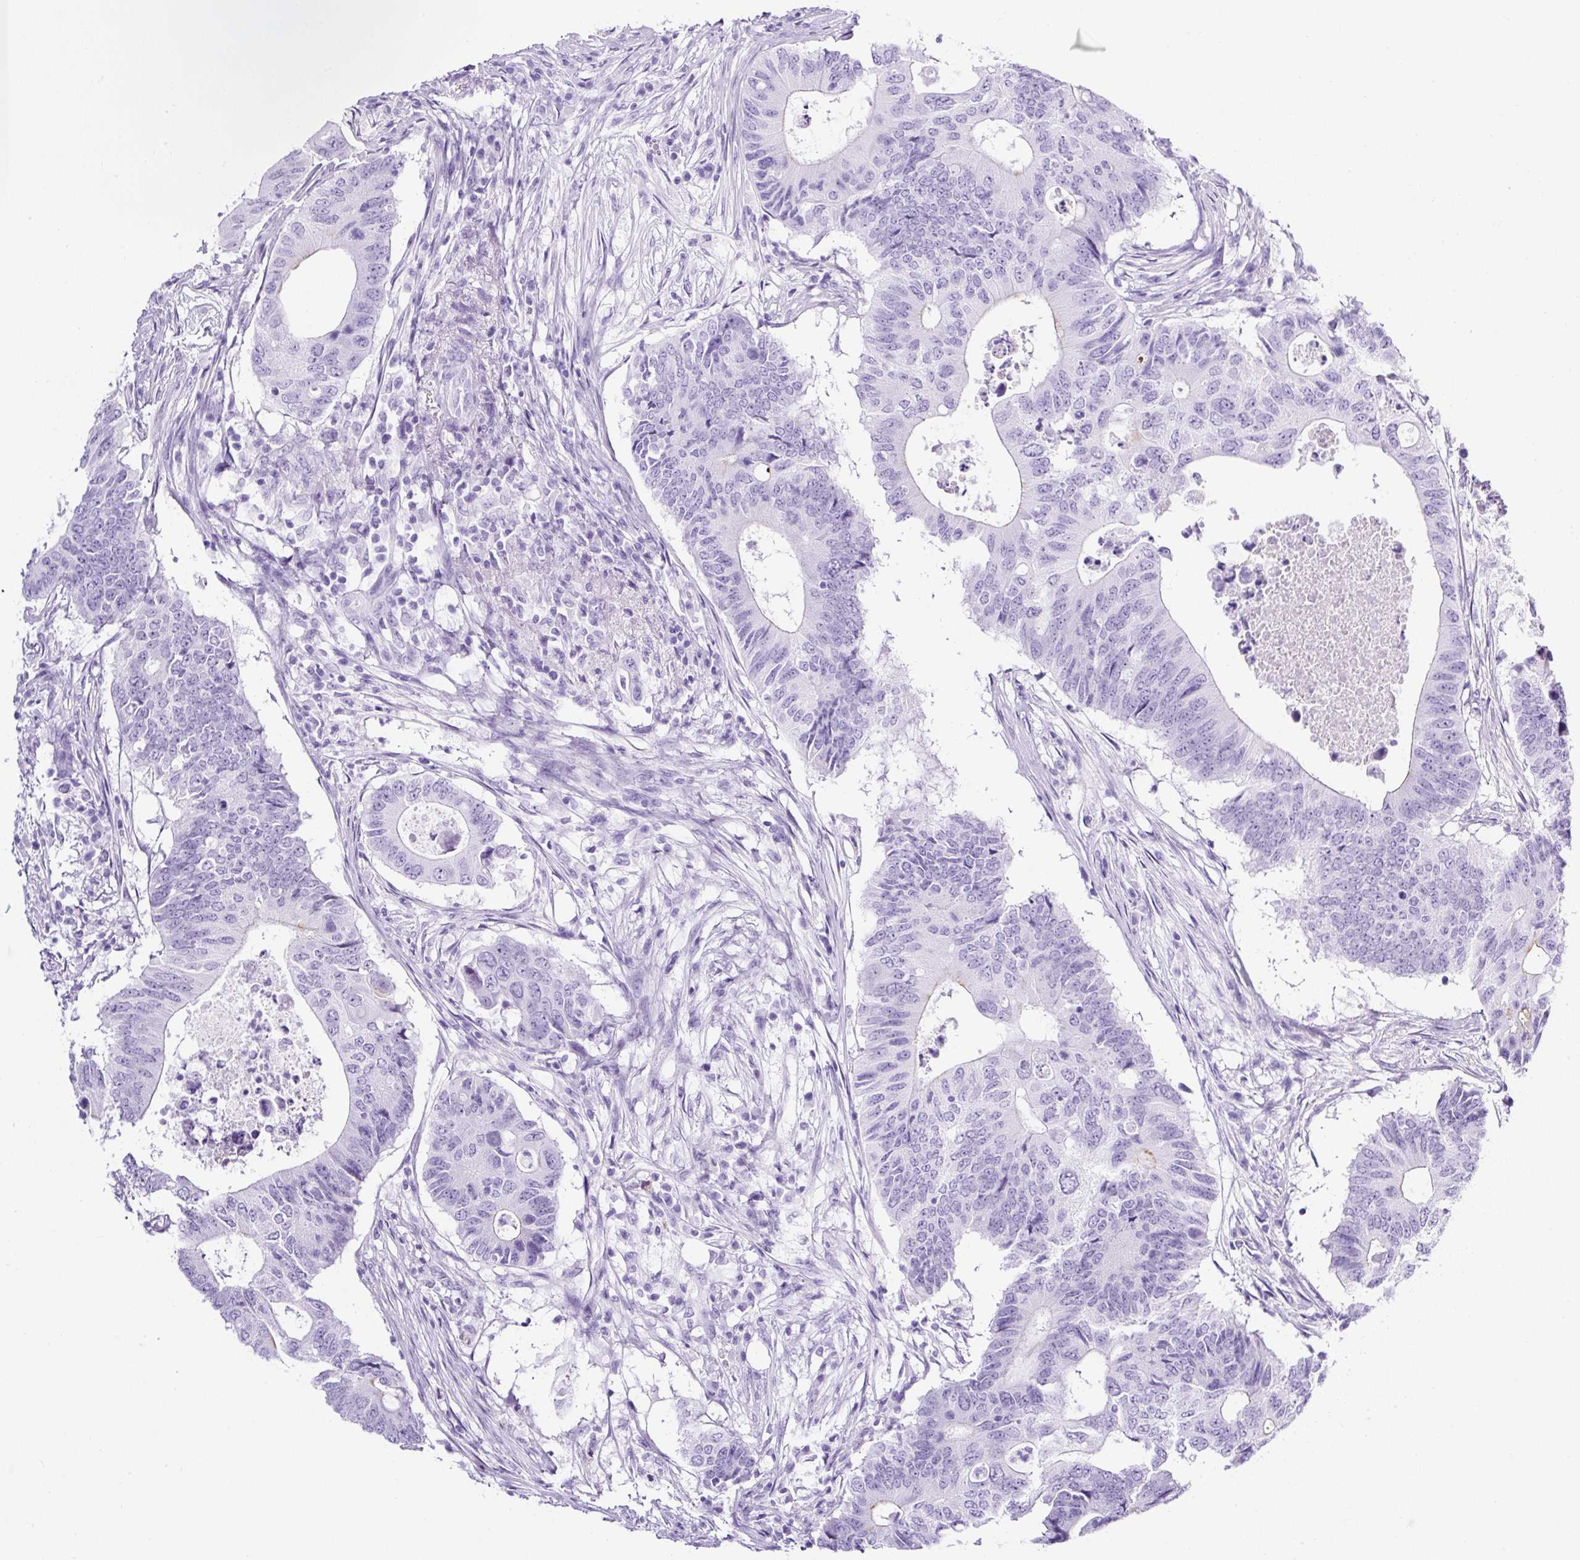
{"staining": {"intensity": "negative", "quantity": "none", "location": "none"}, "tissue": "colorectal cancer", "cell_type": "Tumor cells", "image_type": "cancer", "snomed": [{"axis": "morphology", "description": "Adenocarcinoma, NOS"}, {"axis": "topography", "description": "Colon"}], "caption": "This is a histopathology image of immunohistochemistry staining of colorectal cancer (adenocarcinoma), which shows no expression in tumor cells. Nuclei are stained in blue.", "gene": "TMEM200B", "patient": {"sex": "male", "age": 71}}